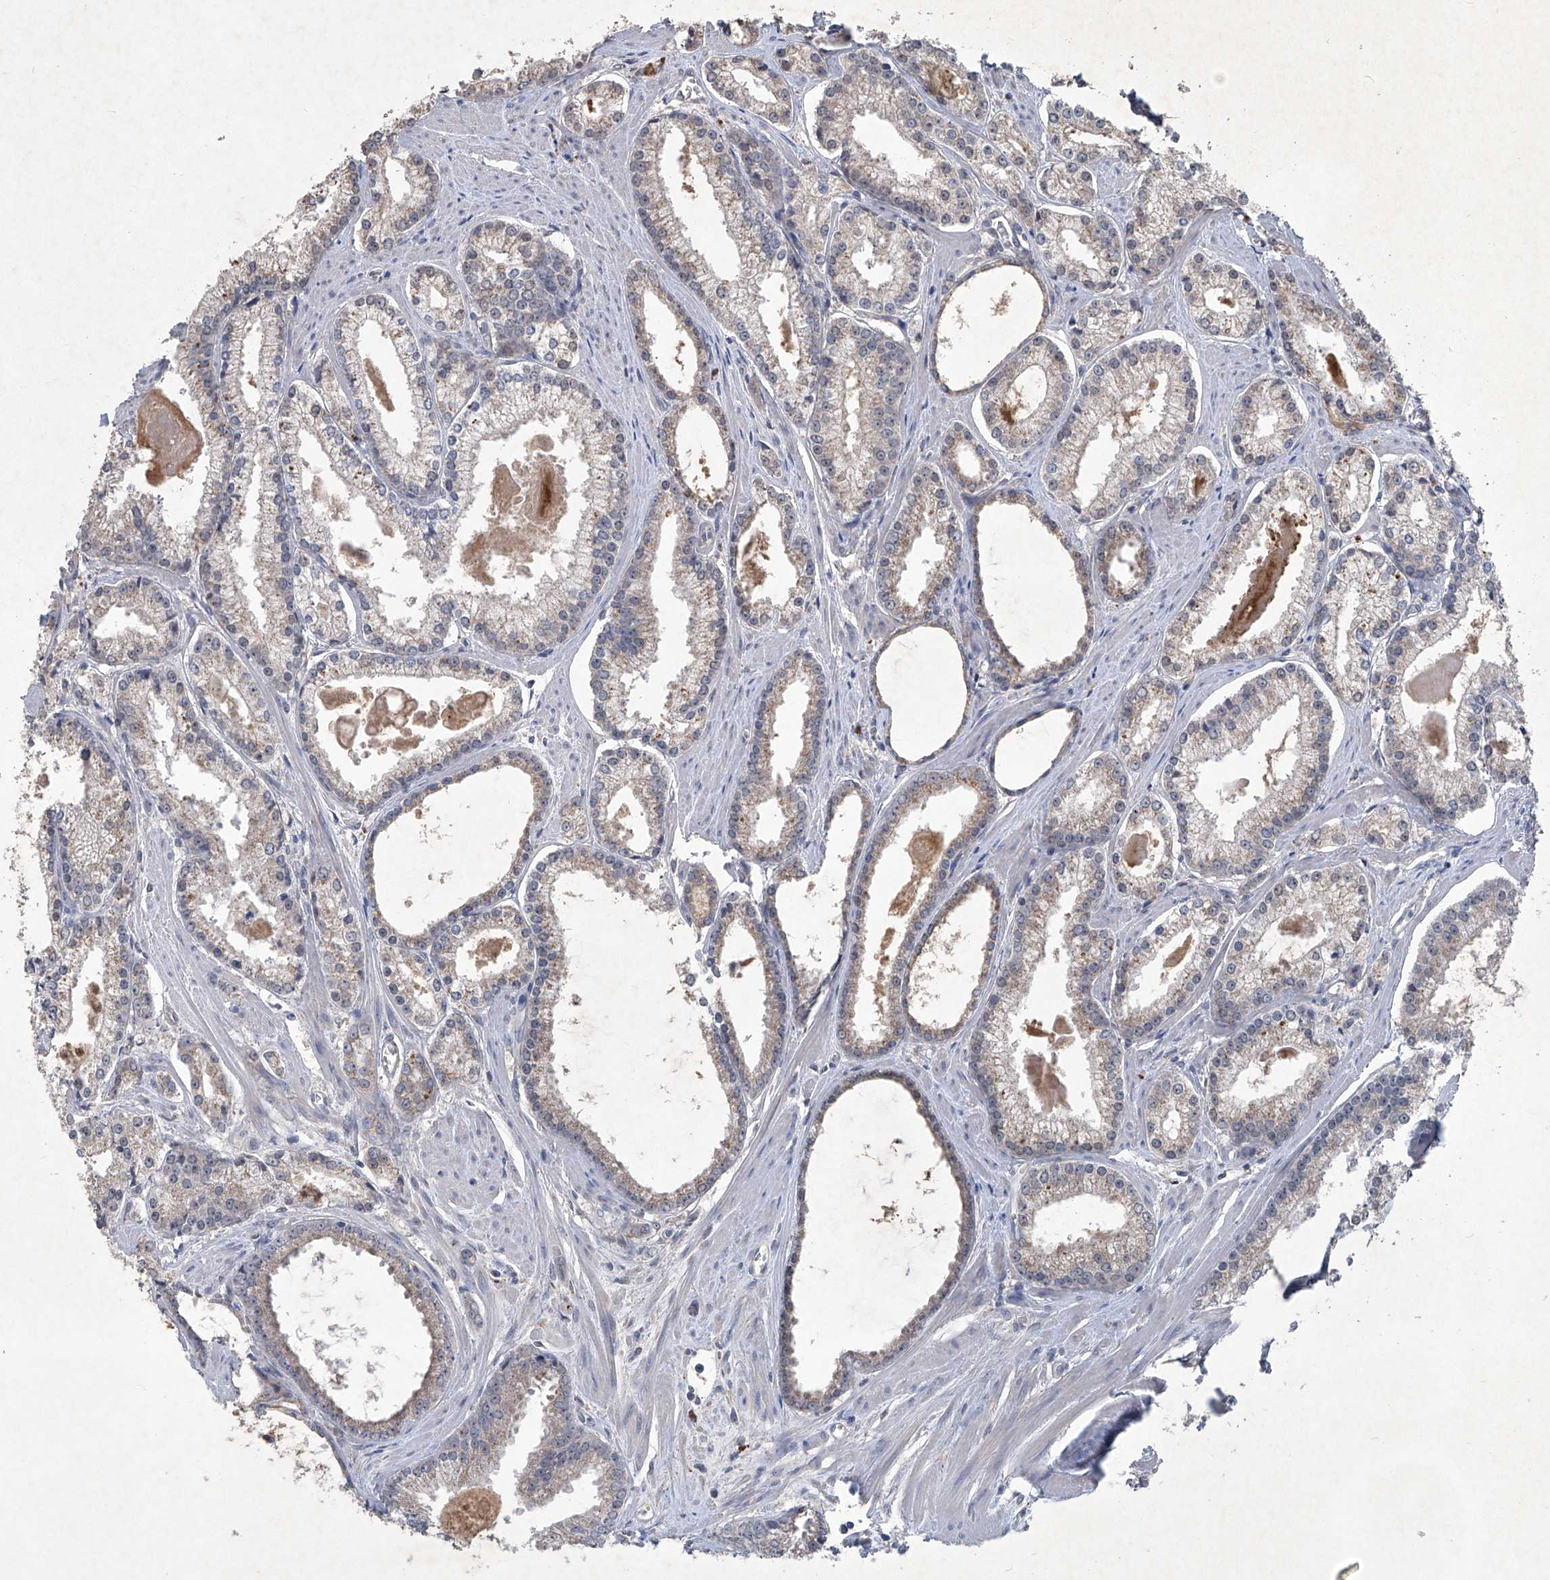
{"staining": {"intensity": "weak", "quantity": "<25%", "location": "cytoplasmic/membranous"}, "tissue": "prostate cancer", "cell_type": "Tumor cells", "image_type": "cancer", "snomed": [{"axis": "morphology", "description": "Adenocarcinoma, Low grade"}, {"axis": "topography", "description": "Prostate"}], "caption": "Immunohistochemistry histopathology image of prostate cancer (low-grade adenocarcinoma) stained for a protein (brown), which reveals no expression in tumor cells.", "gene": "PCSK5", "patient": {"sex": "male", "age": 54}}